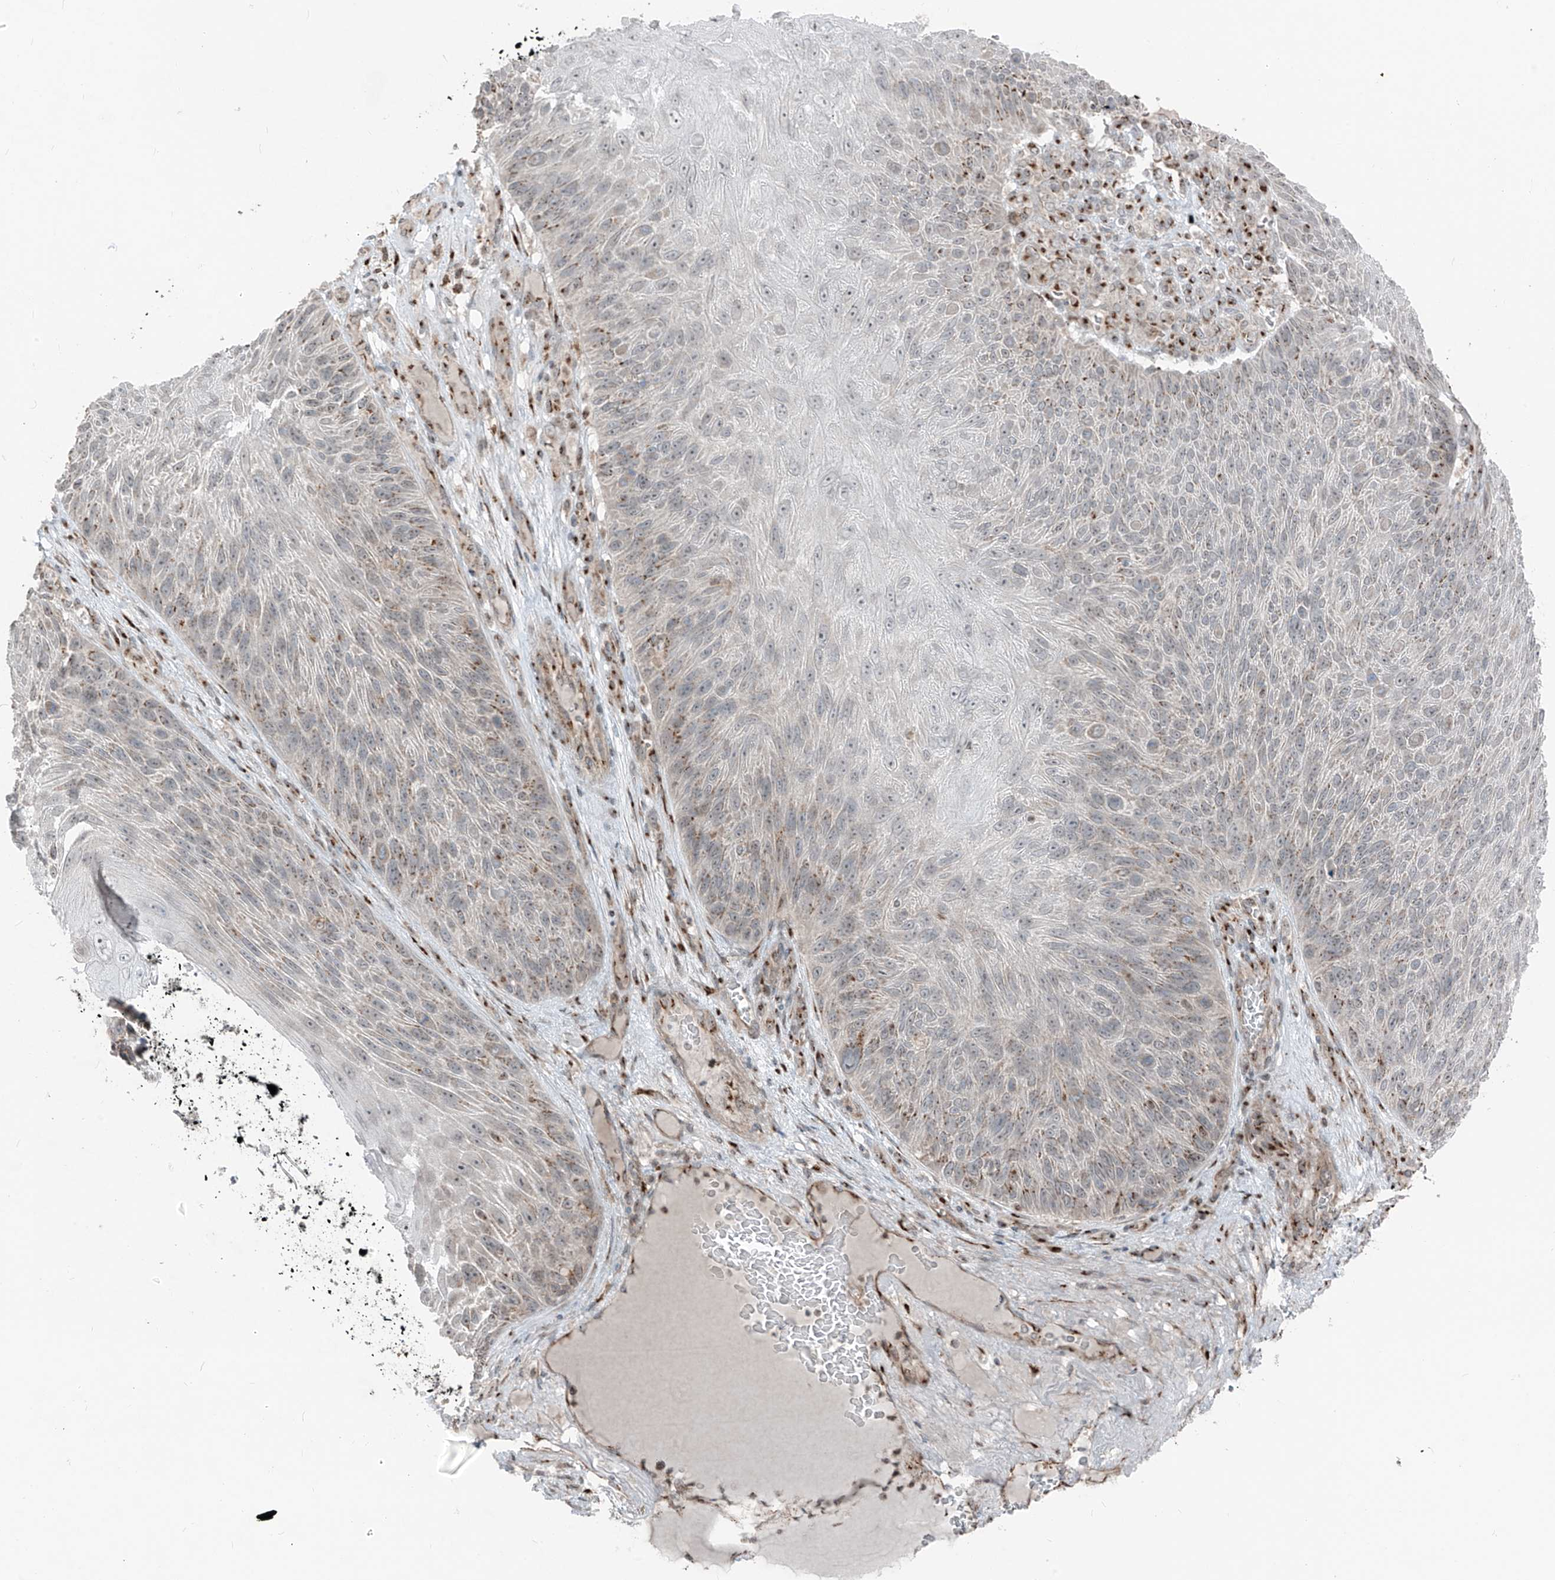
{"staining": {"intensity": "moderate", "quantity": "<25%", "location": "cytoplasmic/membranous"}, "tissue": "skin cancer", "cell_type": "Tumor cells", "image_type": "cancer", "snomed": [{"axis": "morphology", "description": "Squamous cell carcinoma, NOS"}, {"axis": "topography", "description": "Skin"}], "caption": "Protein expression by immunohistochemistry displays moderate cytoplasmic/membranous positivity in about <25% of tumor cells in skin squamous cell carcinoma. The staining was performed using DAB, with brown indicating positive protein expression. Nuclei are stained blue with hematoxylin.", "gene": "ERLEC1", "patient": {"sex": "female", "age": 88}}